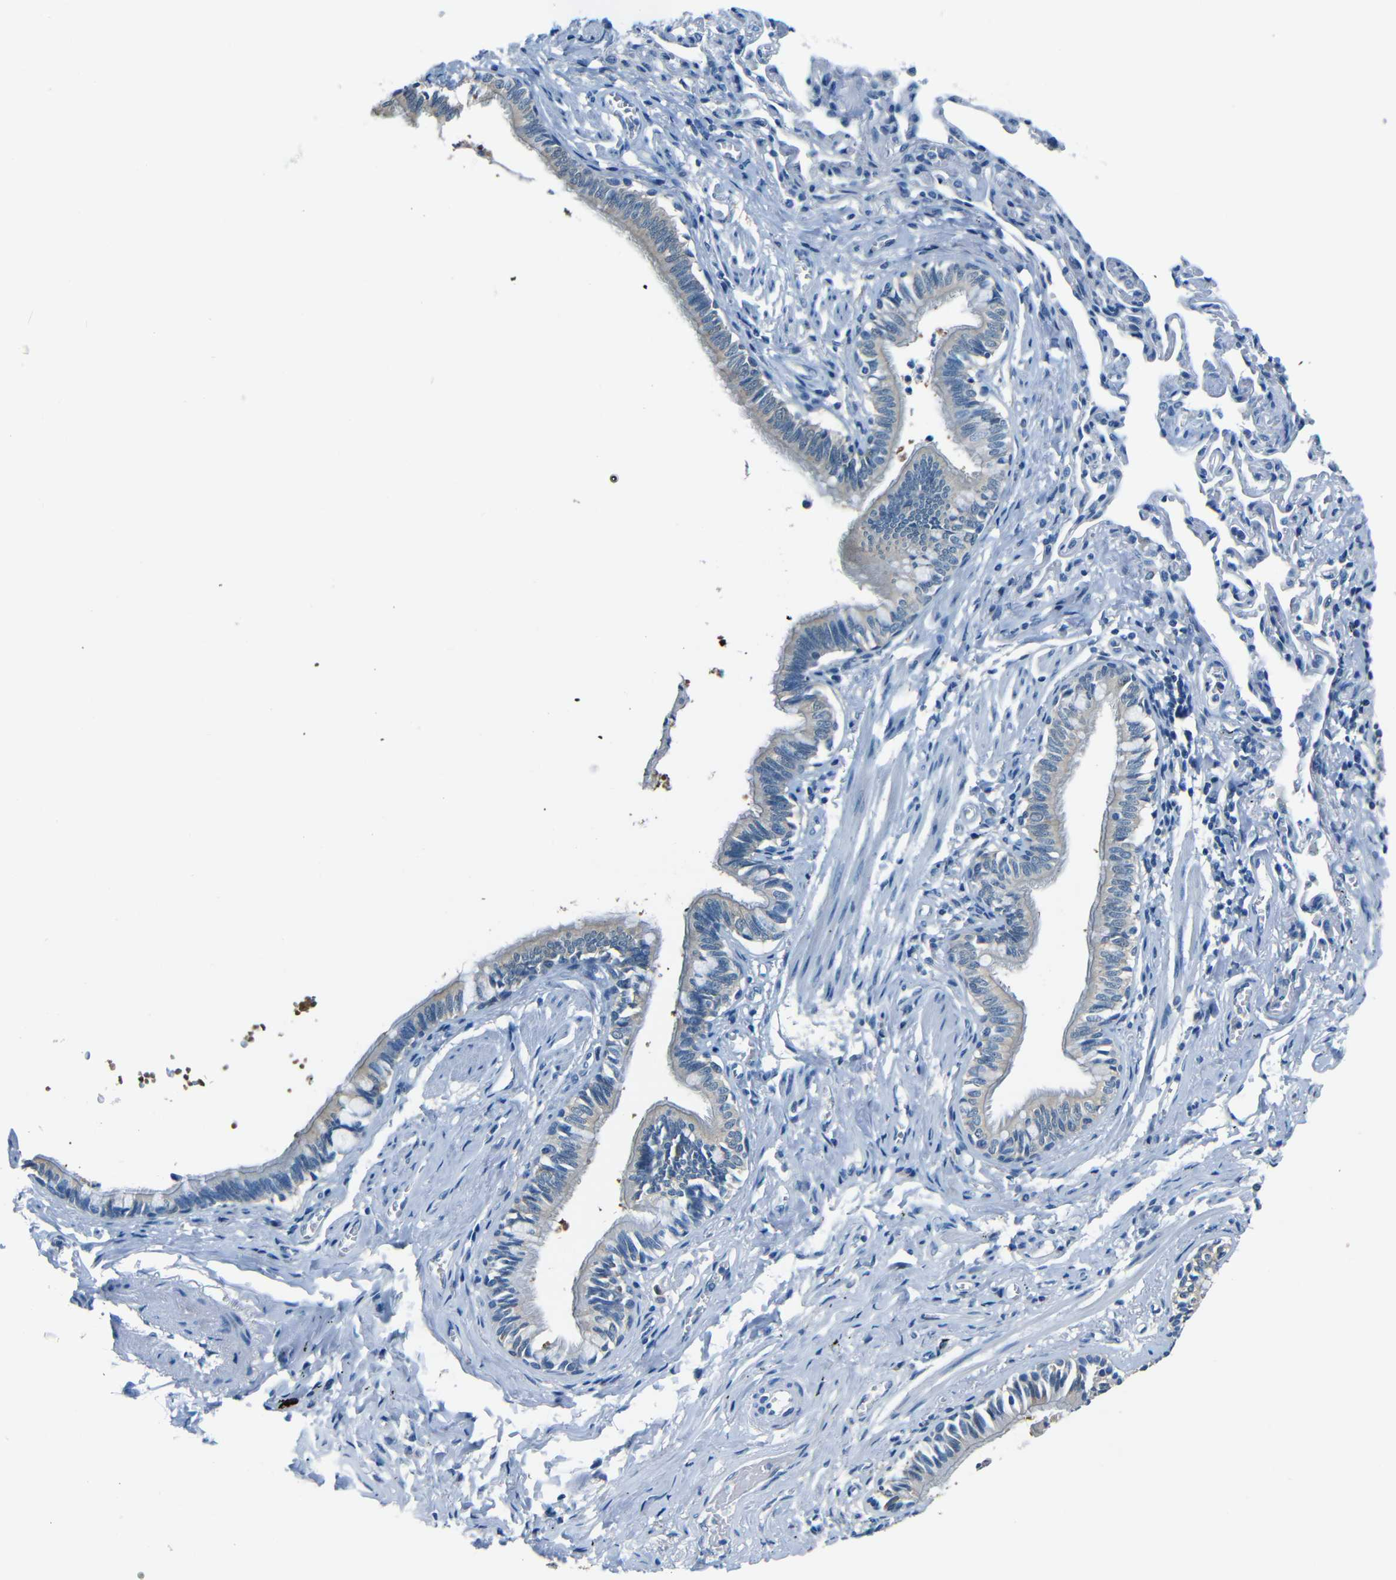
{"staining": {"intensity": "moderate", "quantity": "25%-75%", "location": "cytoplasmic/membranous"}, "tissue": "bronchus", "cell_type": "Respiratory epithelial cells", "image_type": "normal", "snomed": [{"axis": "morphology", "description": "Normal tissue, NOS"}, {"axis": "topography", "description": "Bronchus"}, {"axis": "topography", "description": "Lung"}], "caption": "Protein expression by IHC displays moderate cytoplasmic/membranous positivity in approximately 25%-75% of respiratory epithelial cells in benign bronchus.", "gene": "ZMAT1", "patient": {"sex": "male", "age": 64}}